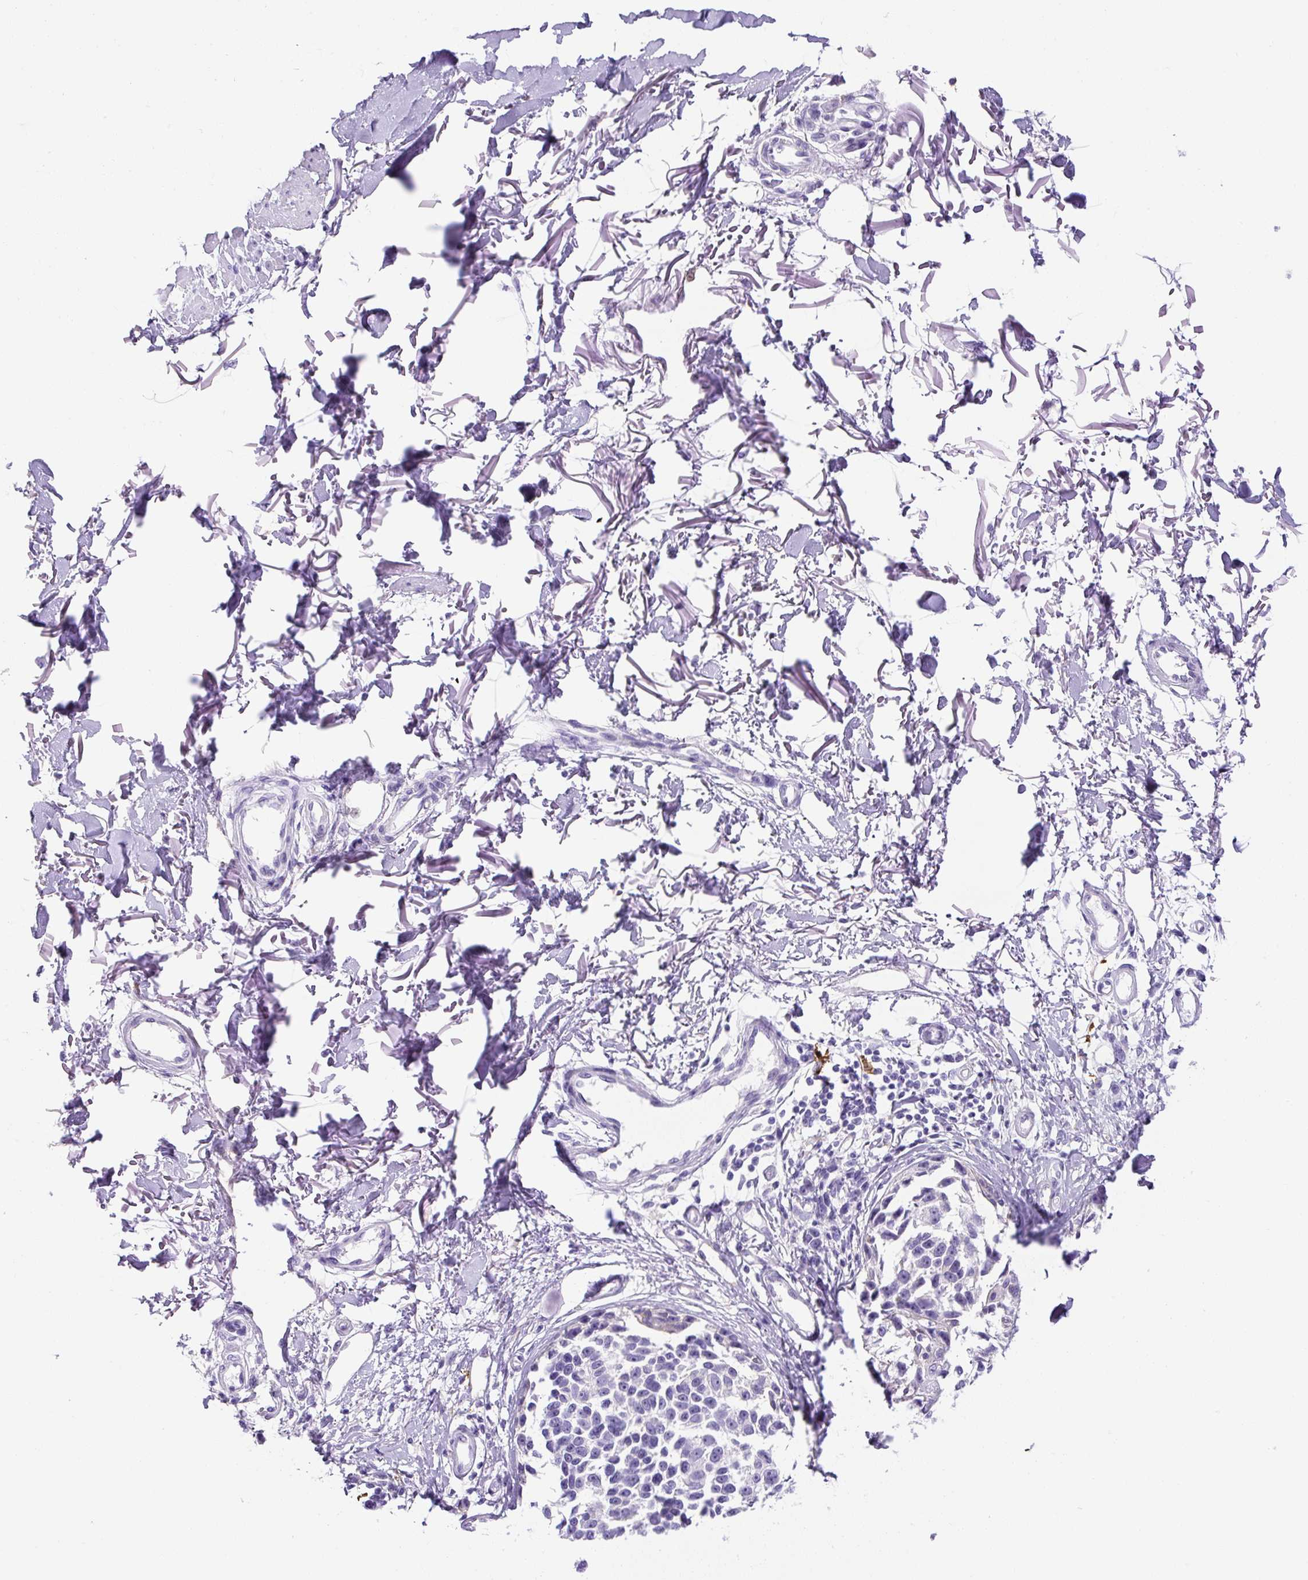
{"staining": {"intensity": "negative", "quantity": "none", "location": "none"}, "tissue": "melanoma", "cell_type": "Tumor cells", "image_type": "cancer", "snomed": [{"axis": "morphology", "description": "Malignant melanoma, NOS"}, {"axis": "topography", "description": "Skin"}], "caption": "Immunohistochemistry photomicrograph of neoplastic tissue: human malignant melanoma stained with DAB exhibits no significant protein staining in tumor cells.", "gene": "ASB4", "patient": {"sex": "male", "age": 73}}